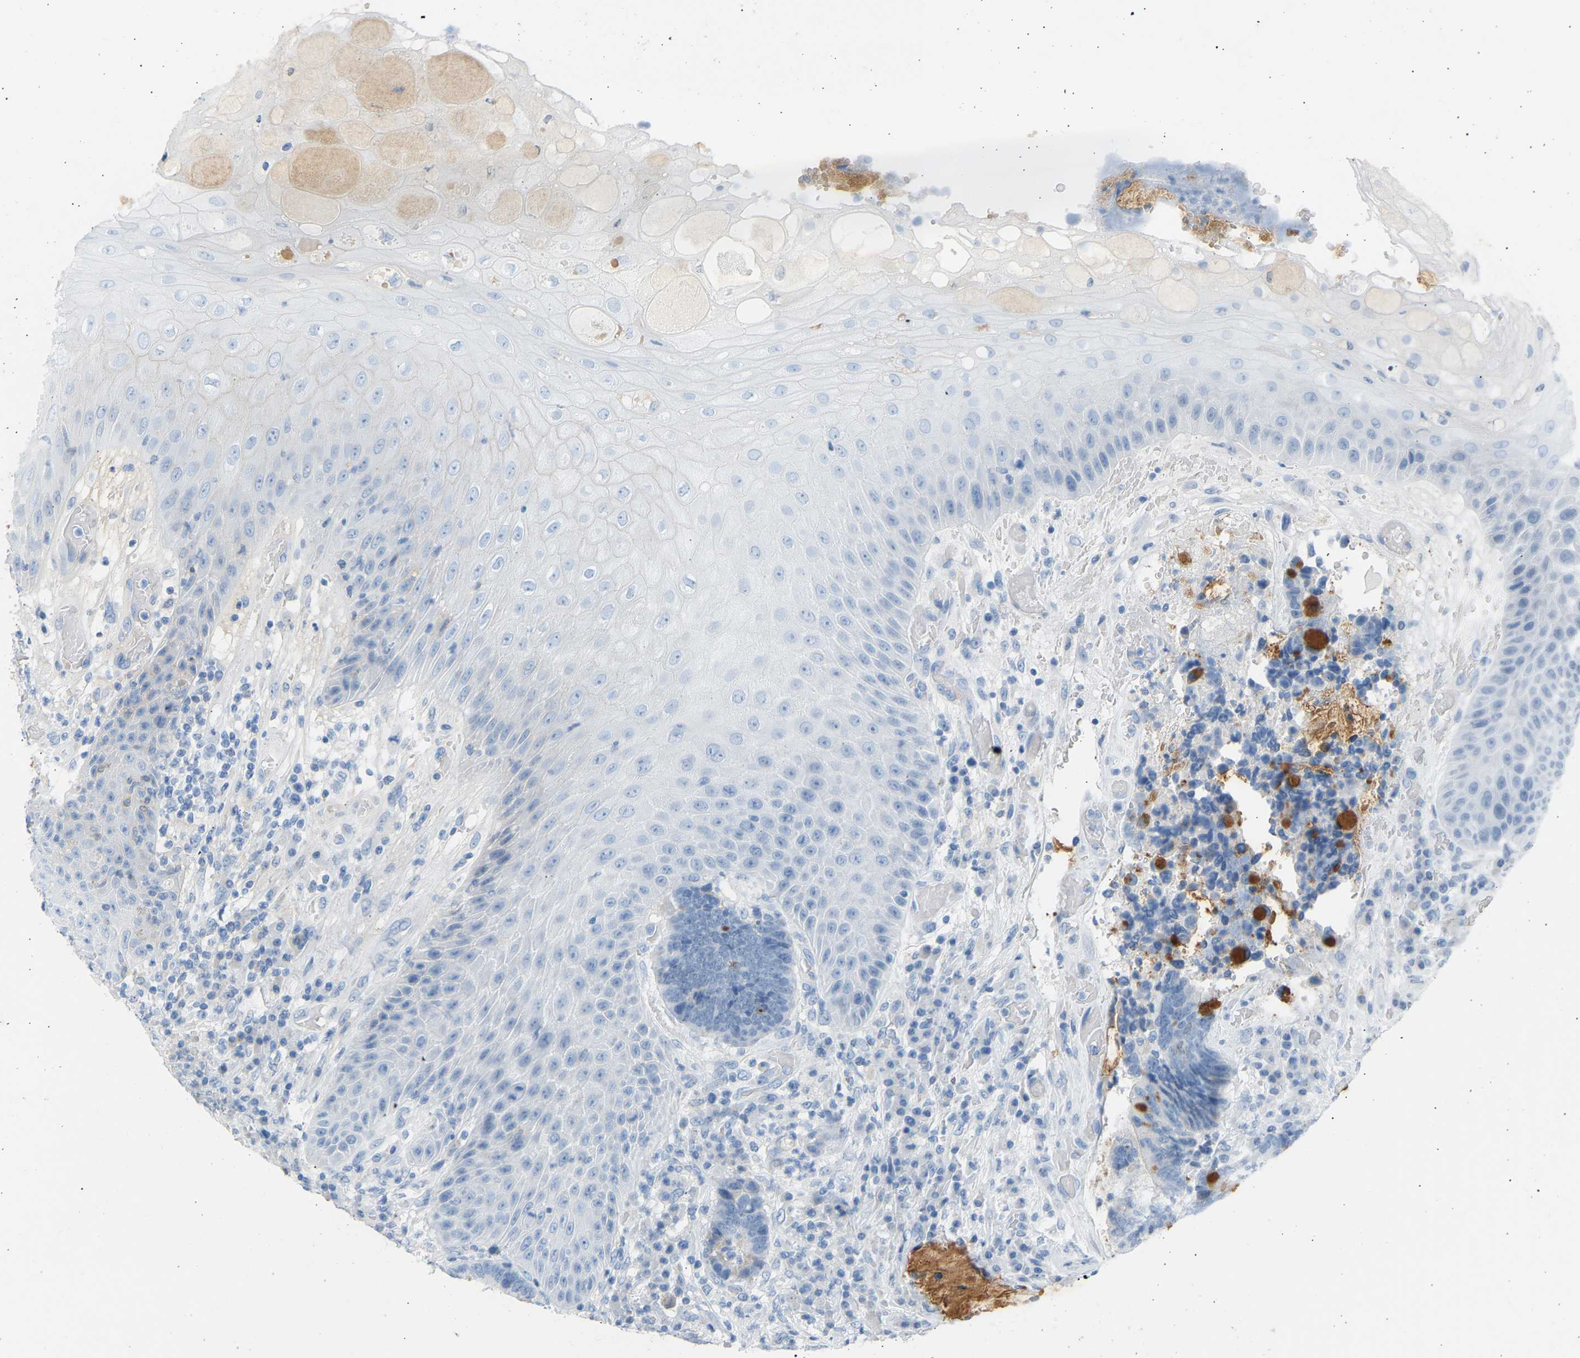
{"staining": {"intensity": "strong", "quantity": "<25%", "location": "cytoplasmic/membranous"}, "tissue": "colorectal cancer", "cell_type": "Tumor cells", "image_type": "cancer", "snomed": [{"axis": "morphology", "description": "Adenocarcinoma, NOS"}, {"axis": "topography", "description": "Rectum"}, {"axis": "topography", "description": "Anal"}], "caption": "Colorectal cancer stained with immunohistochemistry demonstrates strong cytoplasmic/membranous positivity in about <25% of tumor cells.", "gene": "GNAS", "patient": {"sex": "female", "age": 89}}